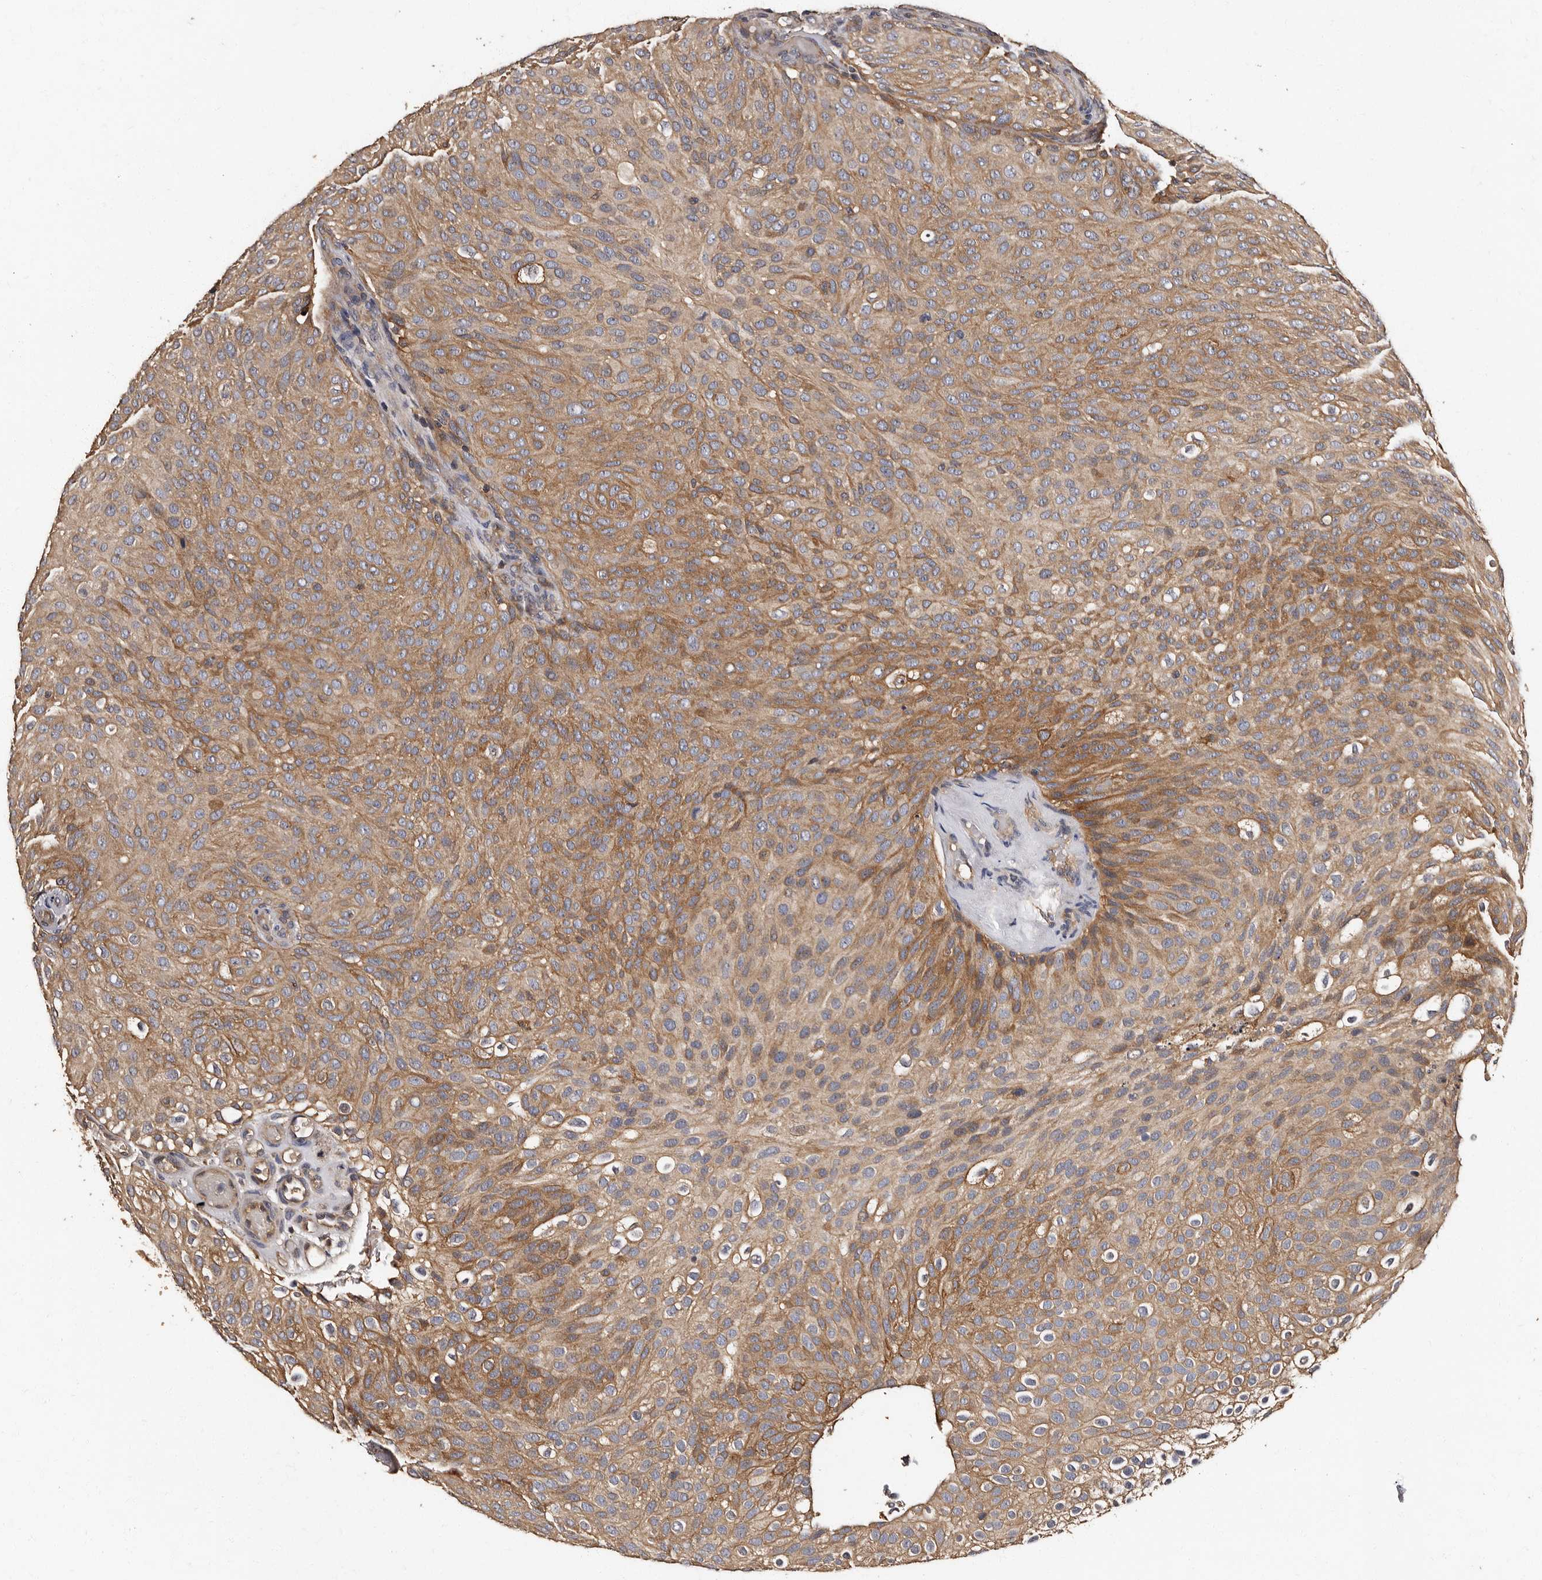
{"staining": {"intensity": "moderate", "quantity": ">75%", "location": "cytoplasmic/membranous"}, "tissue": "urothelial cancer", "cell_type": "Tumor cells", "image_type": "cancer", "snomed": [{"axis": "morphology", "description": "Urothelial carcinoma, Low grade"}, {"axis": "topography", "description": "Urinary bladder"}], "caption": "High-power microscopy captured an immunohistochemistry photomicrograph of low-grade urothelial carcinoma, revealing moderate cytoplasmic/membranous positivity in about >75% of tumor cells.", "gene": "ADCK5", "patient": {"sex": "male", "age": 78}}